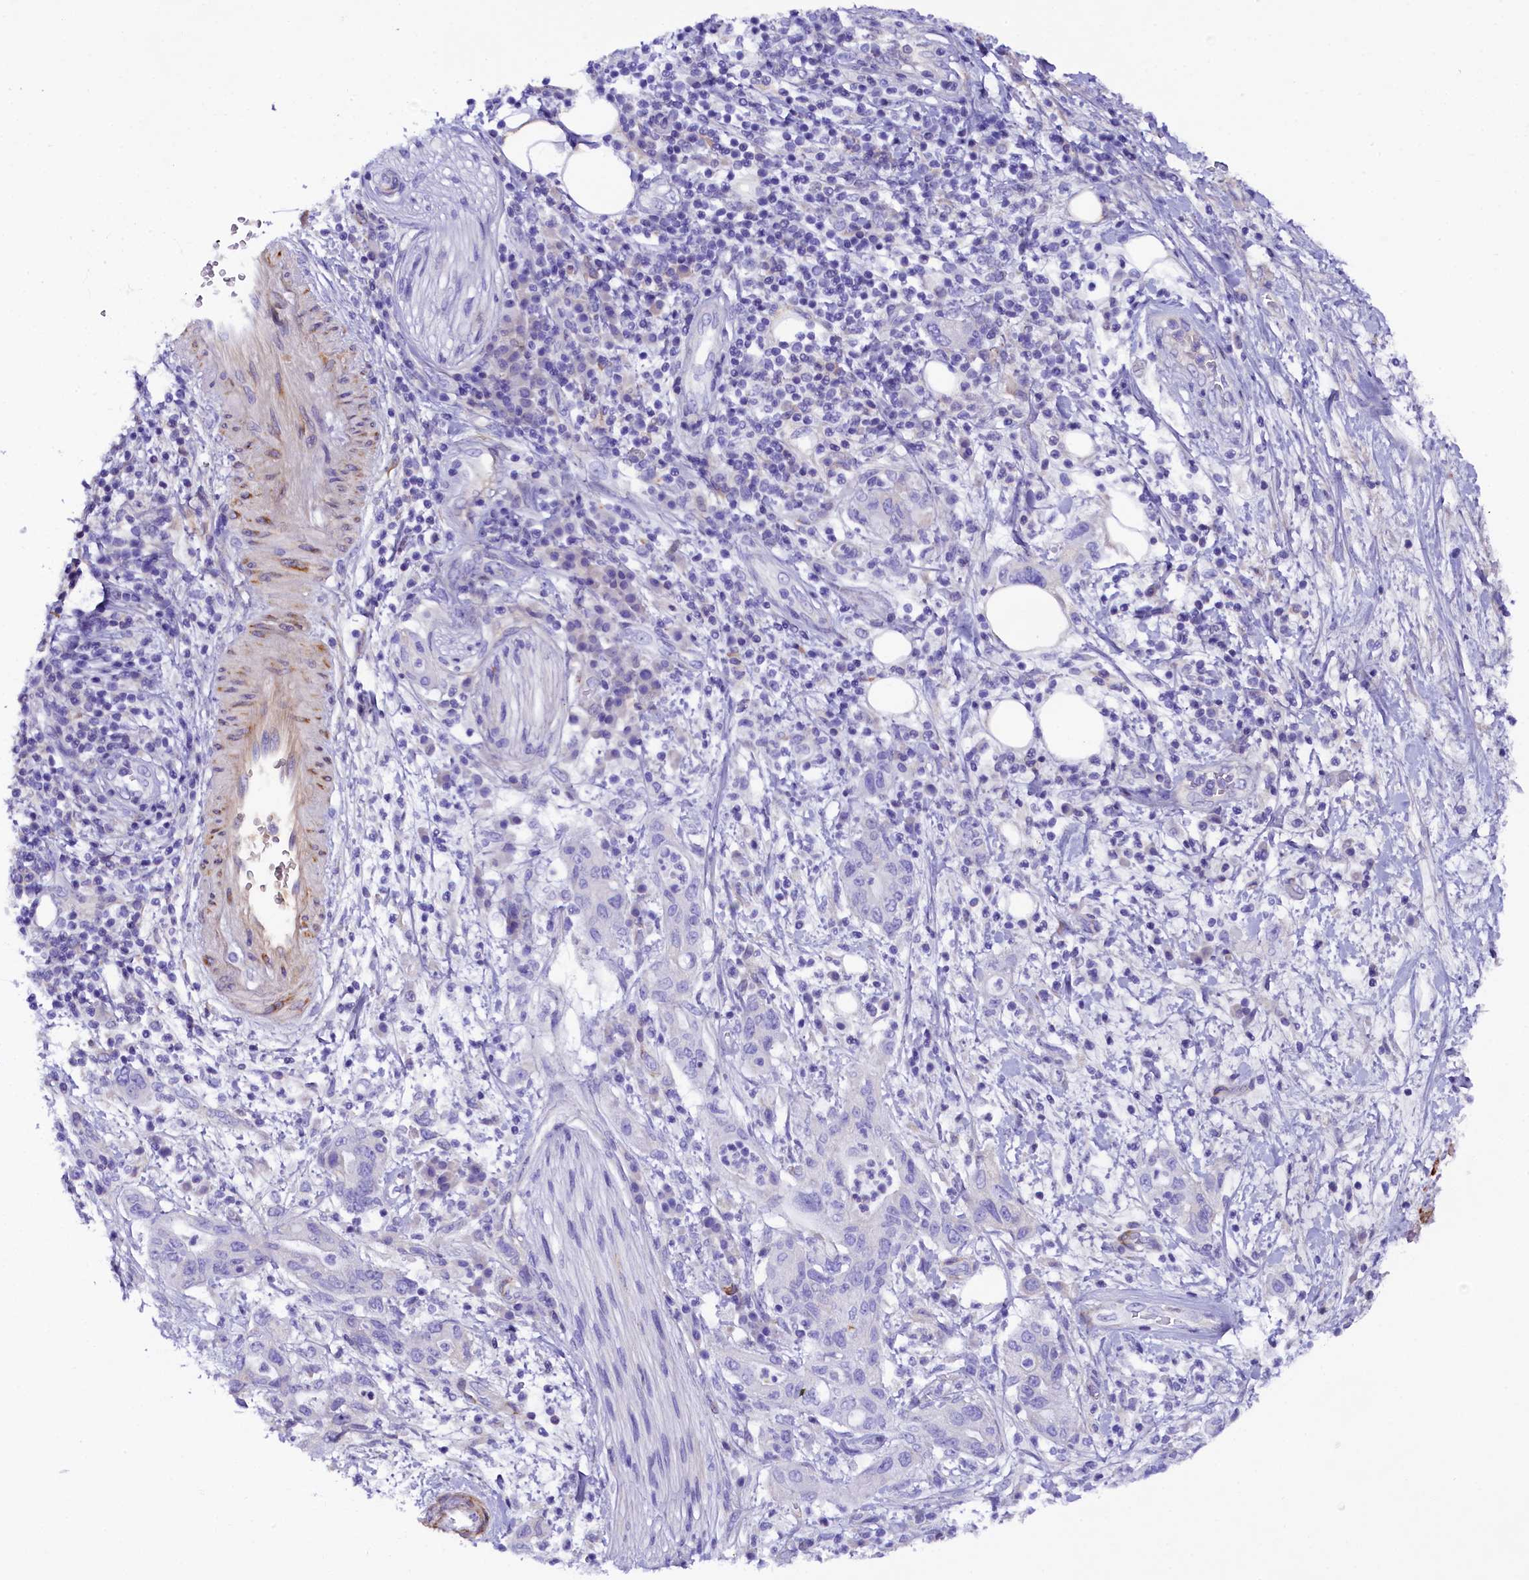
{"staining": {"intensity": "negative", "quantity": "none", "location": "none"}, "tissue": "pancreatic cancer", "cell_type": "Tumor cells", "image_type": "cancer", "snomed": [{"axis": "morphology", "description": "Adenocarcinoma, NOS"}, {"axis": "topography", "description": "Pancreas"}], "caption": "There is no significant positivity in tumor cells of pancreatic cancer (adenocarcinoma).", "gene": "SOD3", "patient": {"sex": "female", "age": 73}}